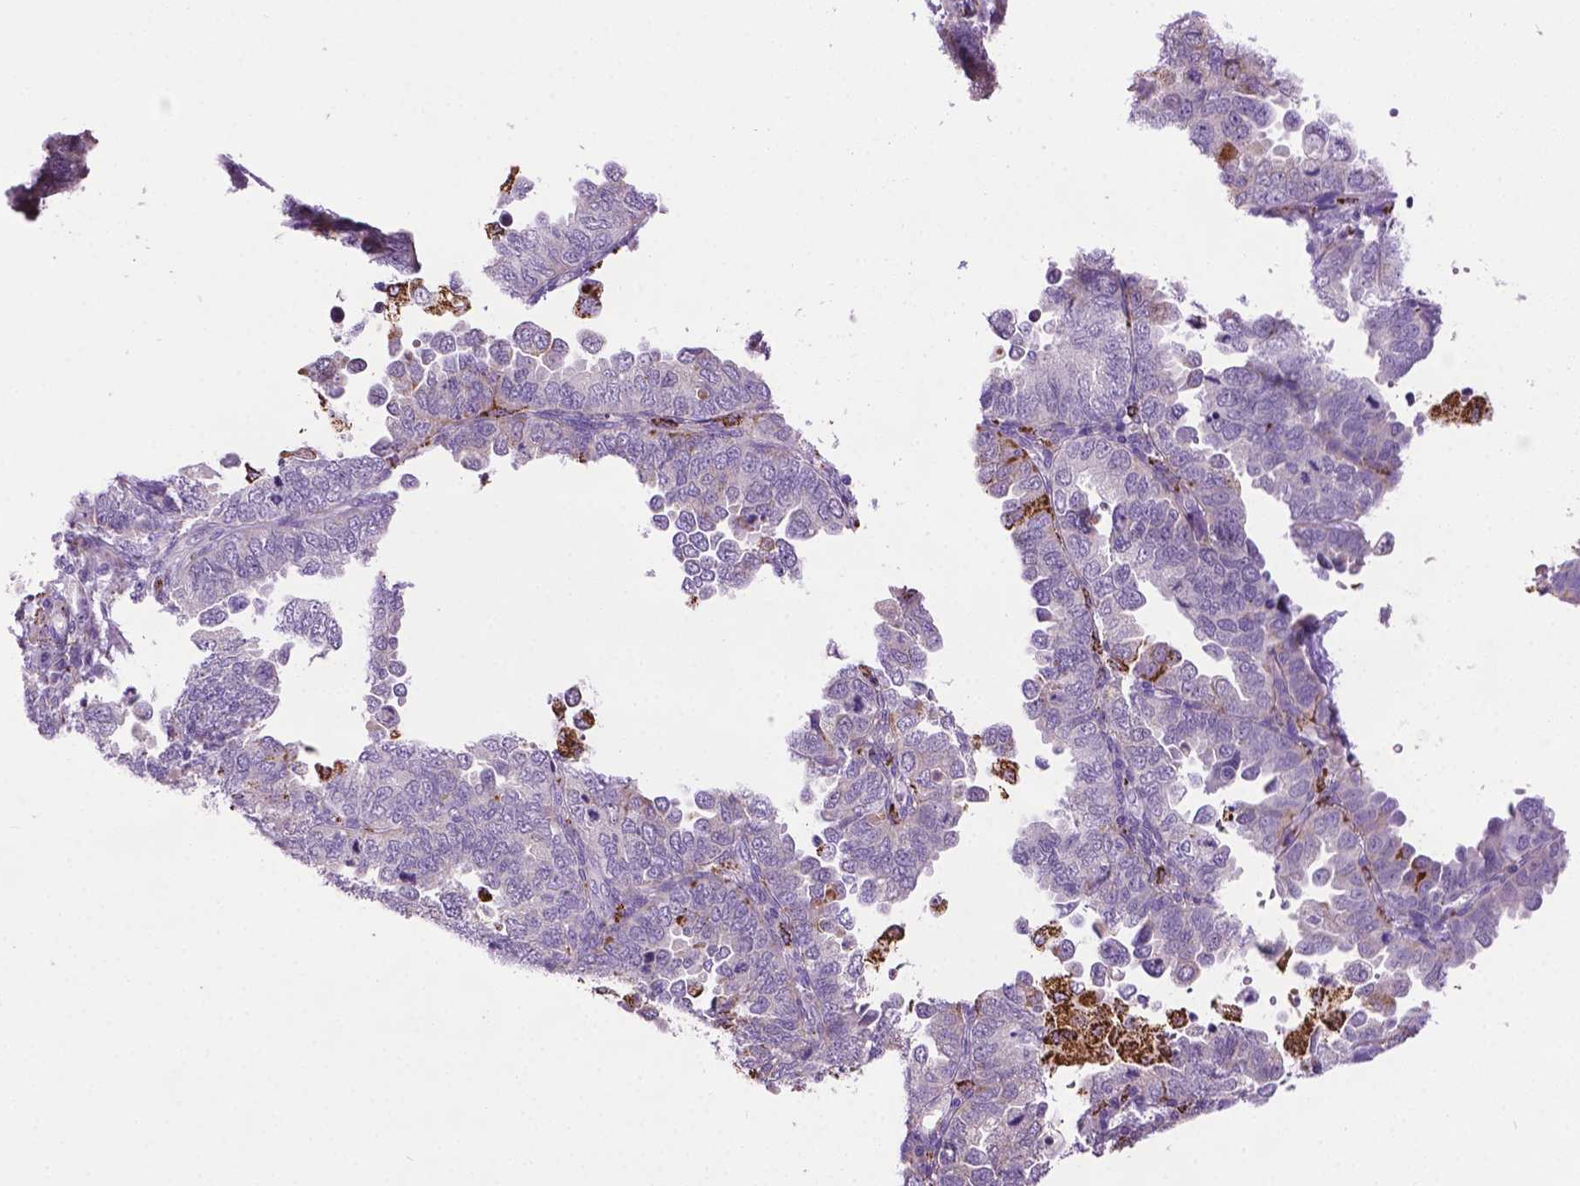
{"staining": {"intensity": "negative", "quantity": "none", "location": "none"}, "tissue": "endometrial cancer", "cell_type": "Tumor cells", "image_type": "cancer", "snomed": [{"axis": "morphology", "description": "Adenocarcinoma, NOS"}, {"axis": "topography", "description": "Endometrium"}], "caption": "High power microscopy micrograph of an immunohistochemistry micrograph of adenocarcinoma (endometrial), revealing no significant expression in tumor cells.", "gene": "TMEM132E", "patient": {"sex": "female", "age": 79}}